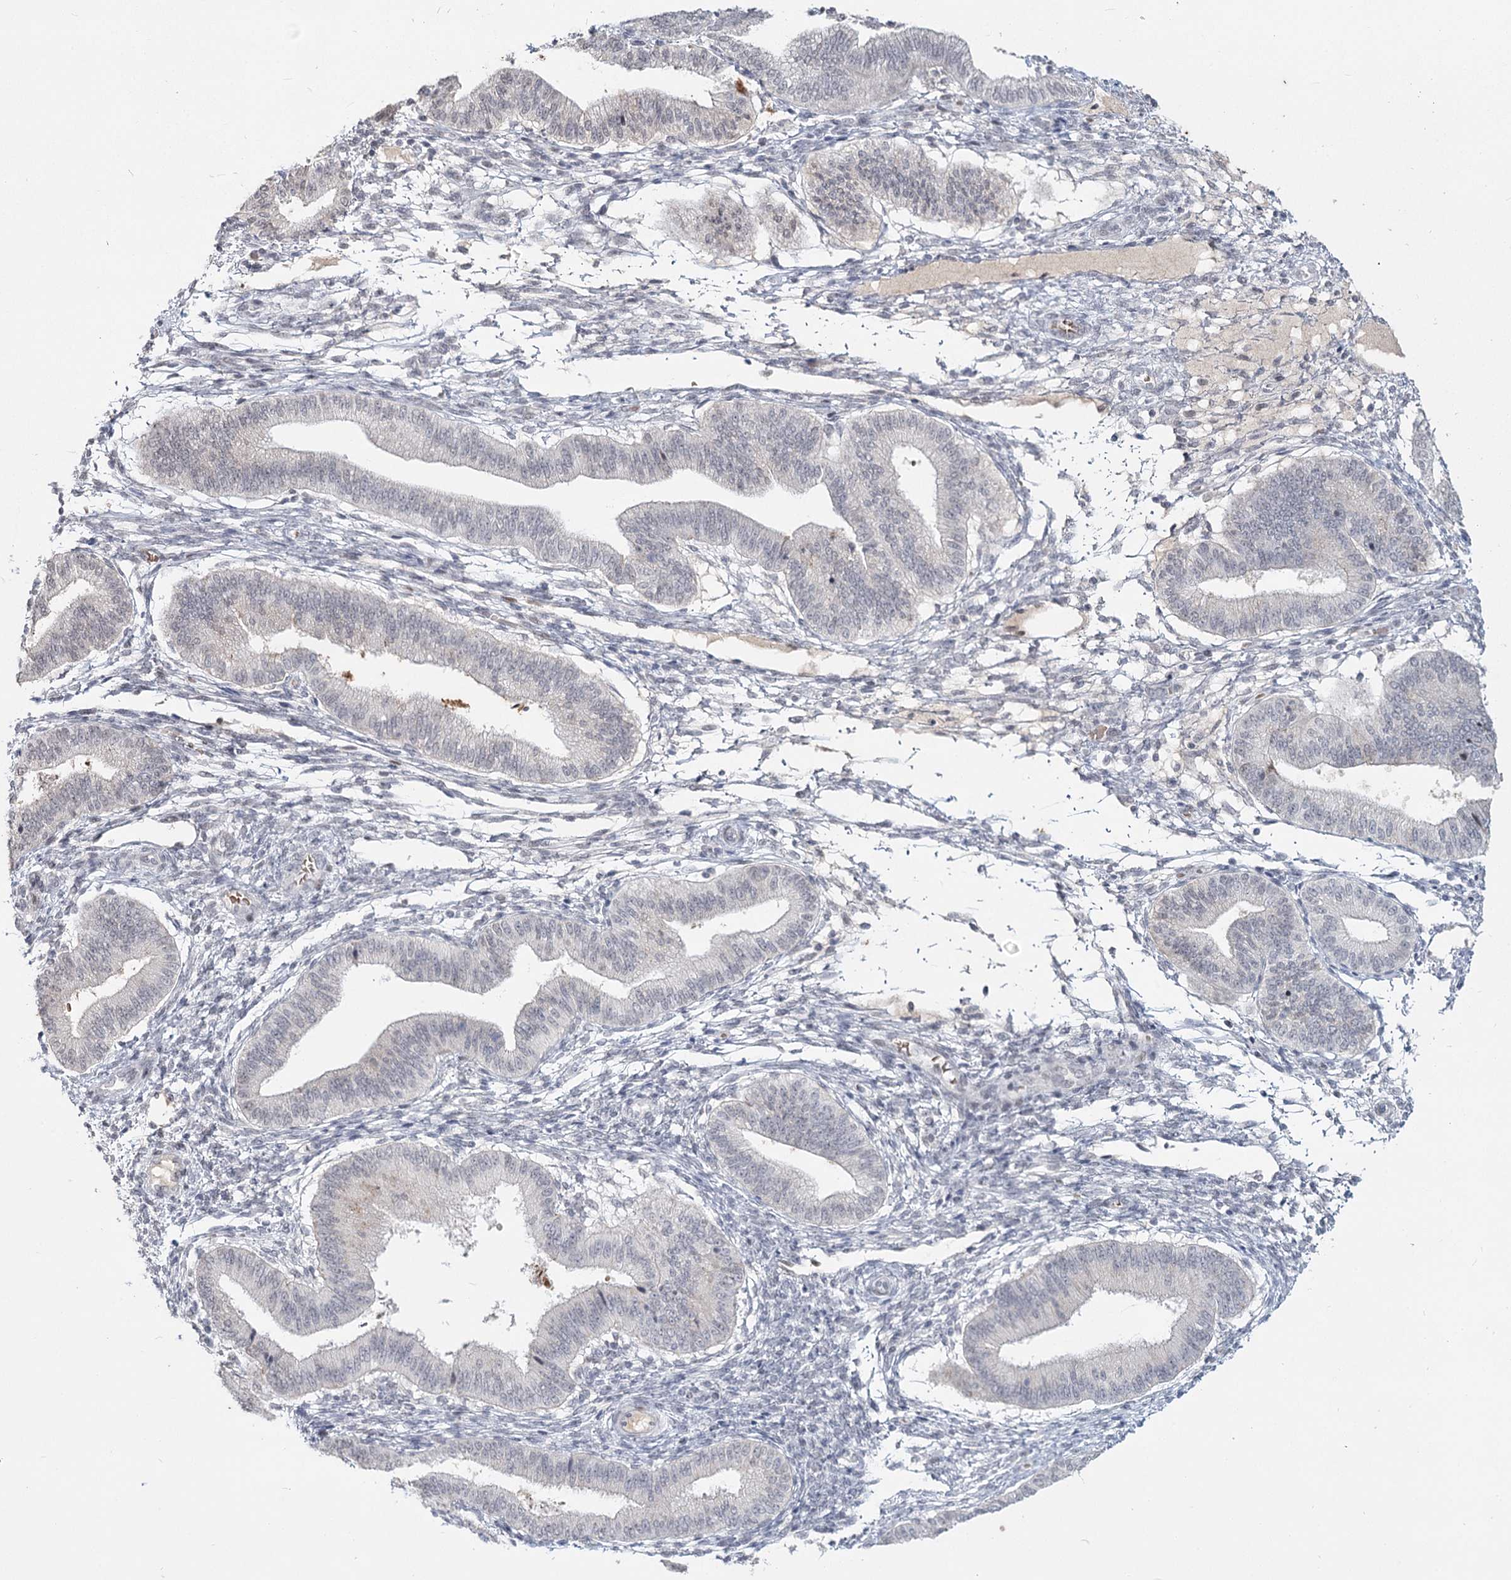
{"staining": {"intensity": "negative", "quantity": "none", "location": "none"}, "tissue": "endometrium", "cell_type": "Cells in endometrial stroma", "image_type": "normal", "snomed": [{"axis": "morphology", "description": "Normal tissue, NOS"}, {"axis": "topography", "description": "Endometrium"}], "caption": "A micrograph of endometrium stained for a protein reveals no brown staining in cells in endometrial stroma. The staining was performed using DAB (3,3'-diaminobenzidine) to visualize the protein expression in brown, while the nuclei were stained in blue with hematoxylin (Magnification: 20x).", "gene": "LY6G5C", "patient": {"sex": "female", "age": 39}}